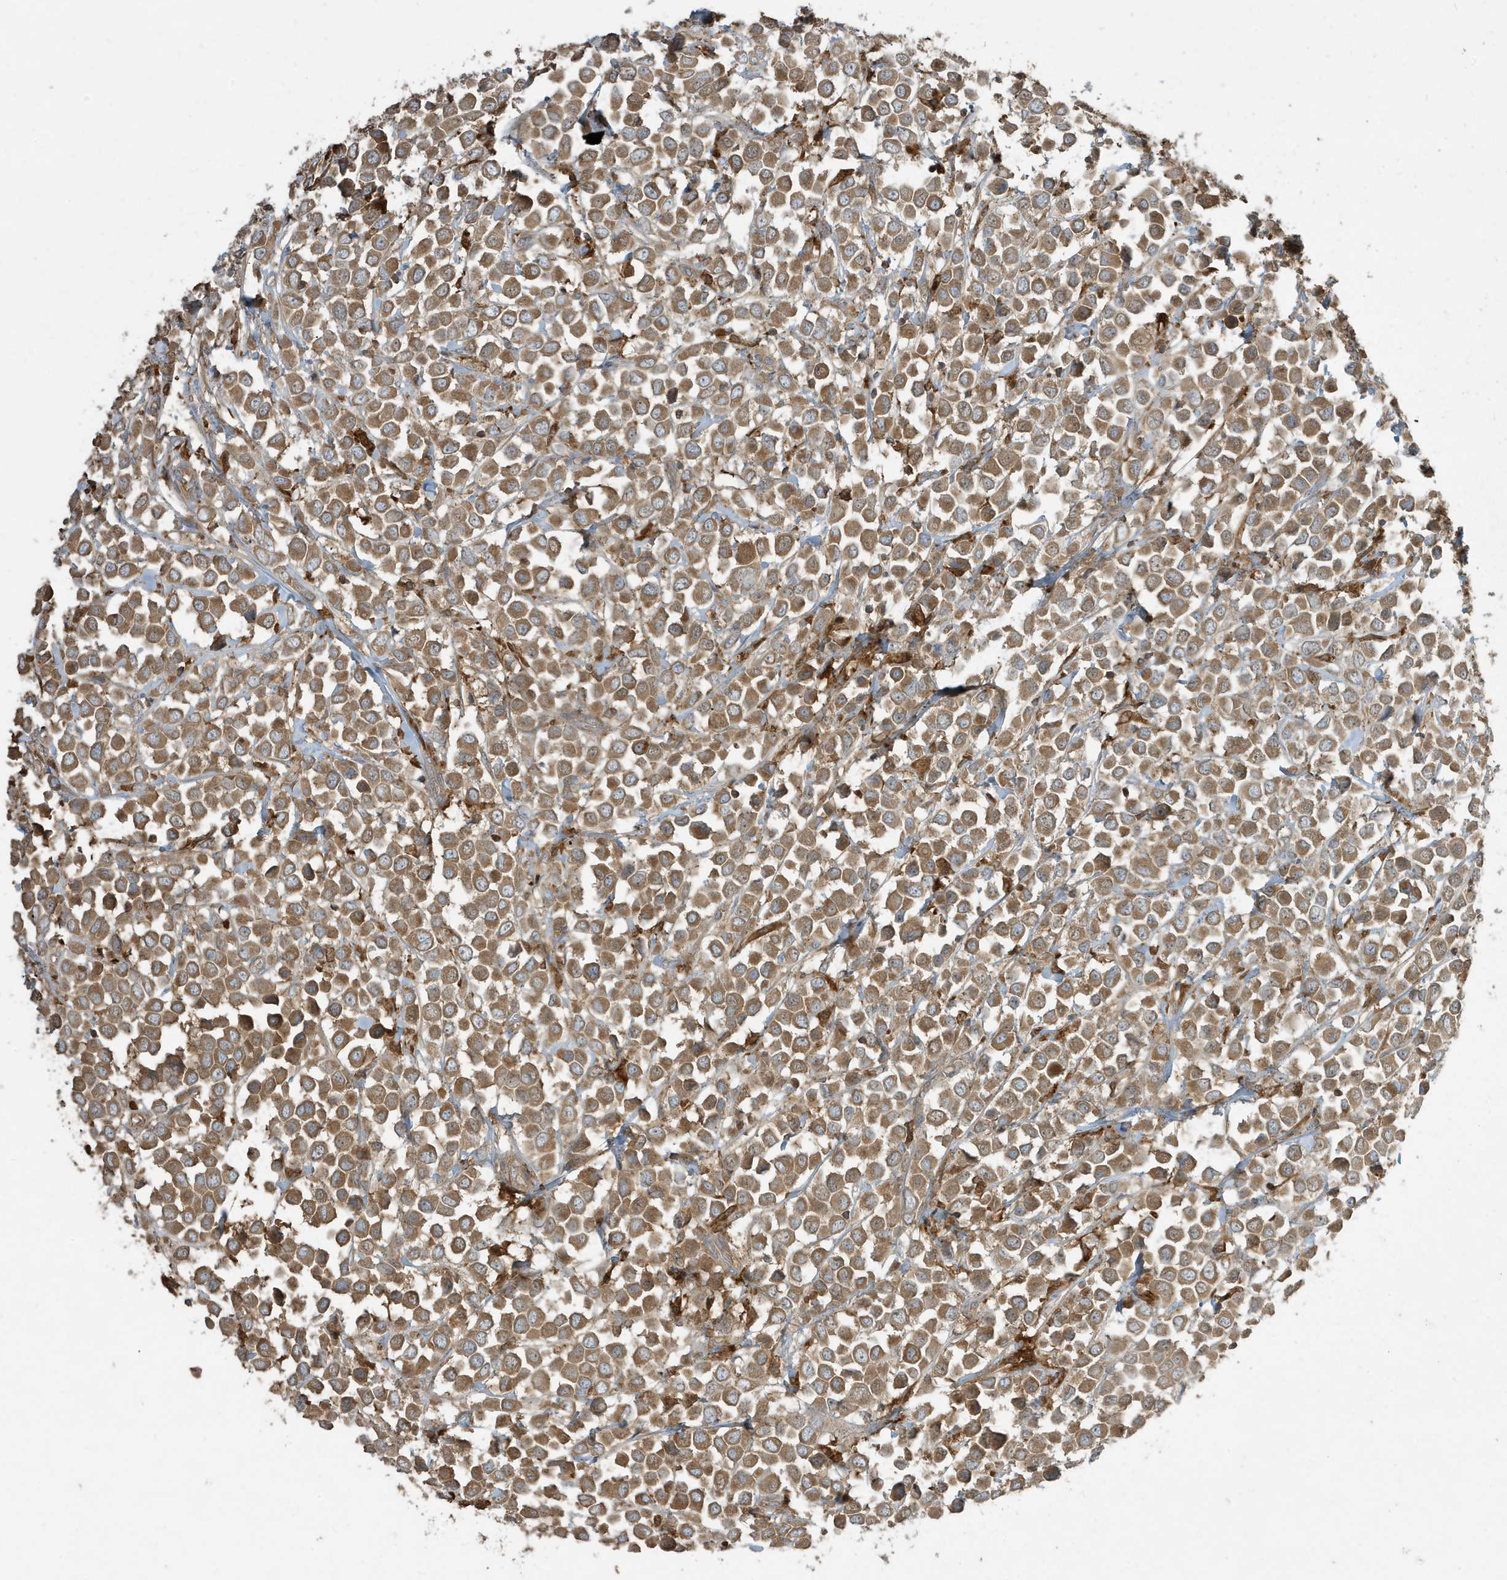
{"staining": {"intensity": "moderate", "quantity": ">75%", "location": "cytoplasmic/membranous"}, "tissue": "breast cancer", "cell_type": "Tumor cells", "image_type": "cancer", "snomed": [{"axis": "morphology", "description": "Duct carcinoma"}, {"axis": "topography", "description": "Breast"}], "caption": "The micrograph reveals staining of breast cancer (invasive ductal carcinoma), revealing moderate cytoplasmic/membranous protein expression (brown color) within tumor cells.", "gene": "ABTB1", "patient": {"sex": "female", "age": 61}}